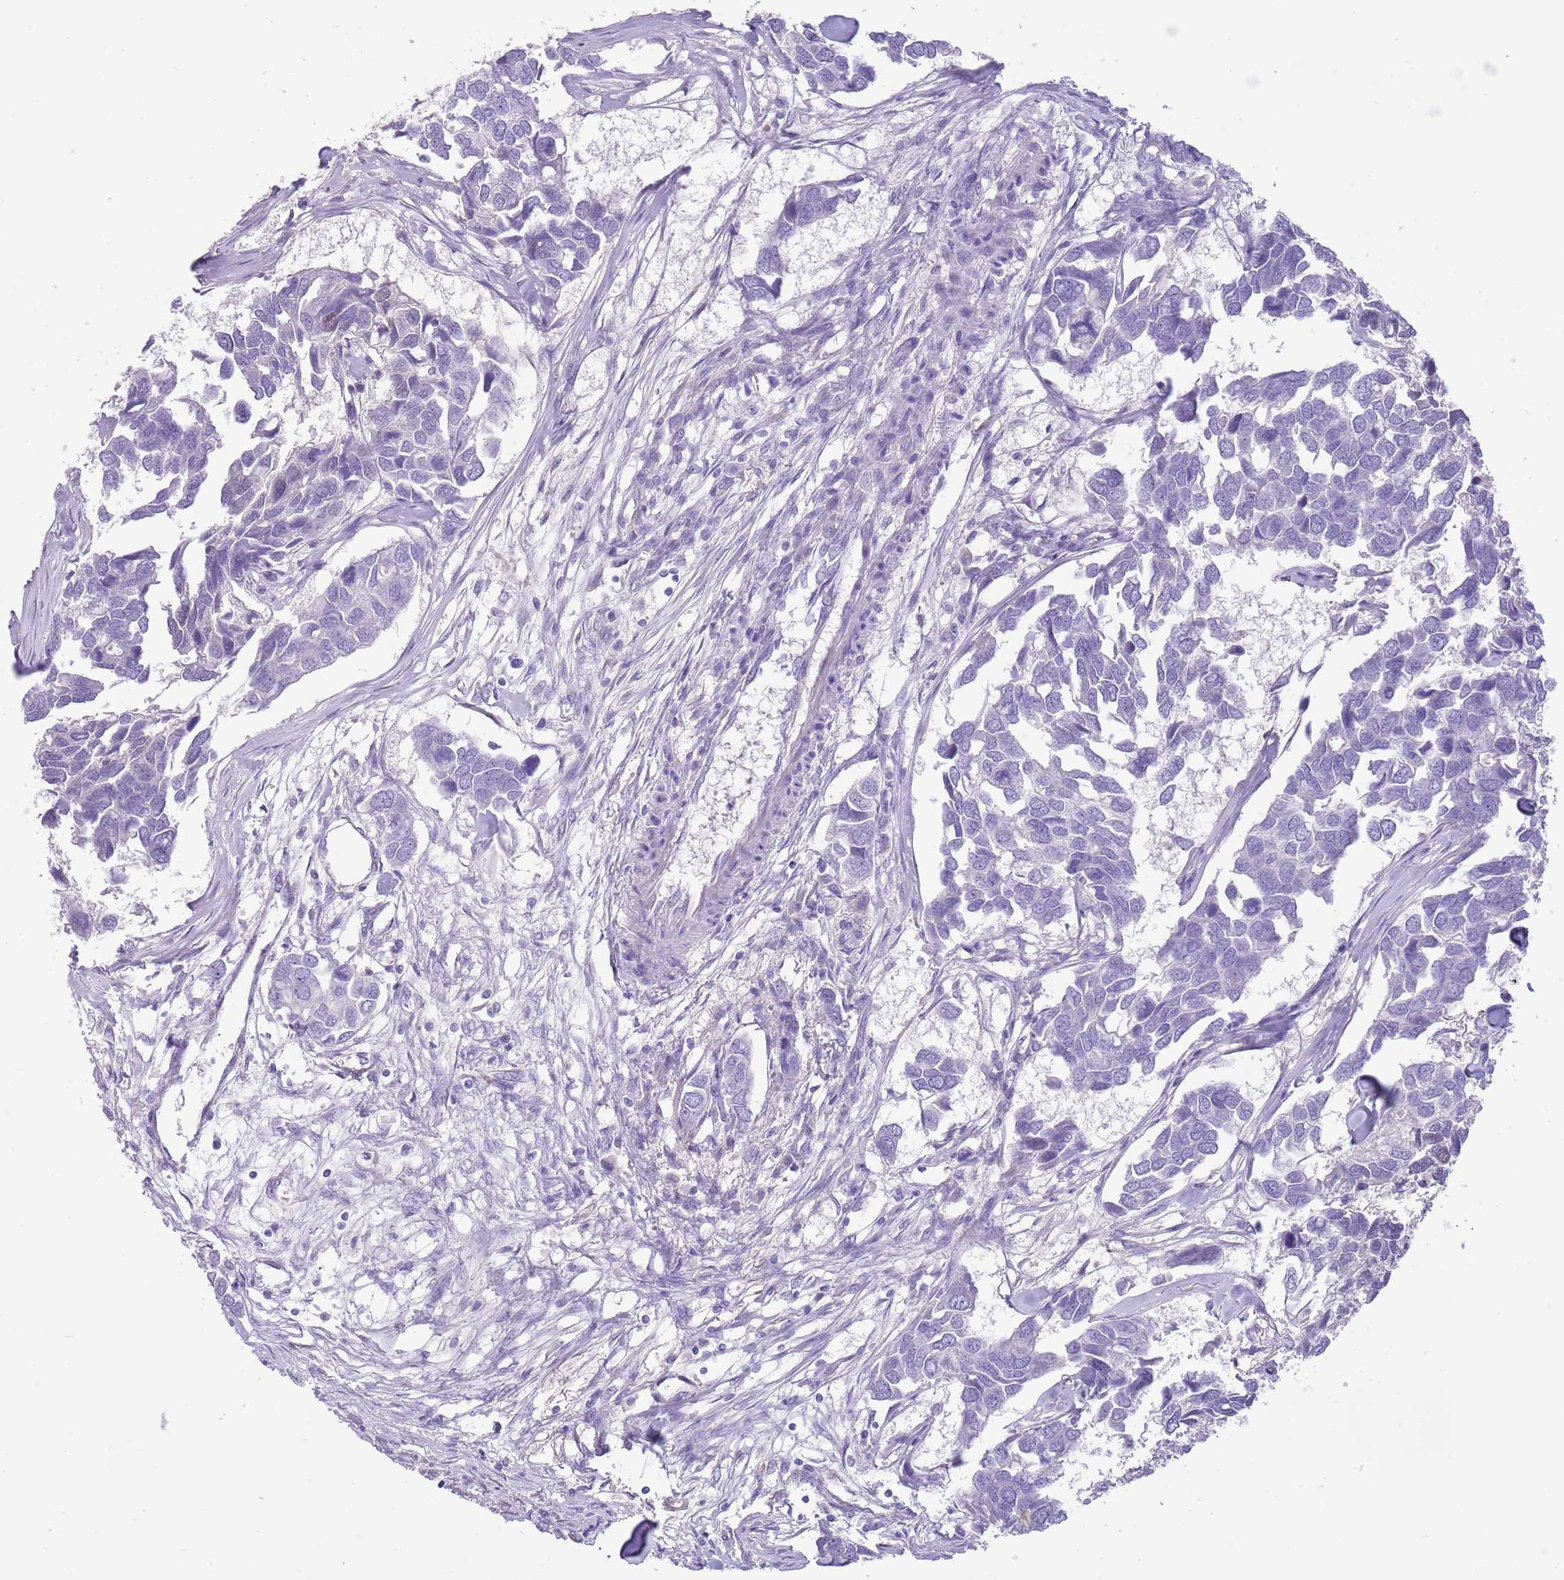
{"staining": {"intensity": "negative", "quantity": "none", "location": "none"}, "tissue": "breast cancer", "cell_type": "Tumor cells", "image_type": "cancer", "snomed": [{"axis": "morphology", "description": "Duct carcinoma"}, {"axis": "topography", "description": "Breast"}], "caption": "Tumor cells show no significant protein positivity in breast cancer.", "gene": "TSGA13", "patient": {"sex": "female", "age": 83}}